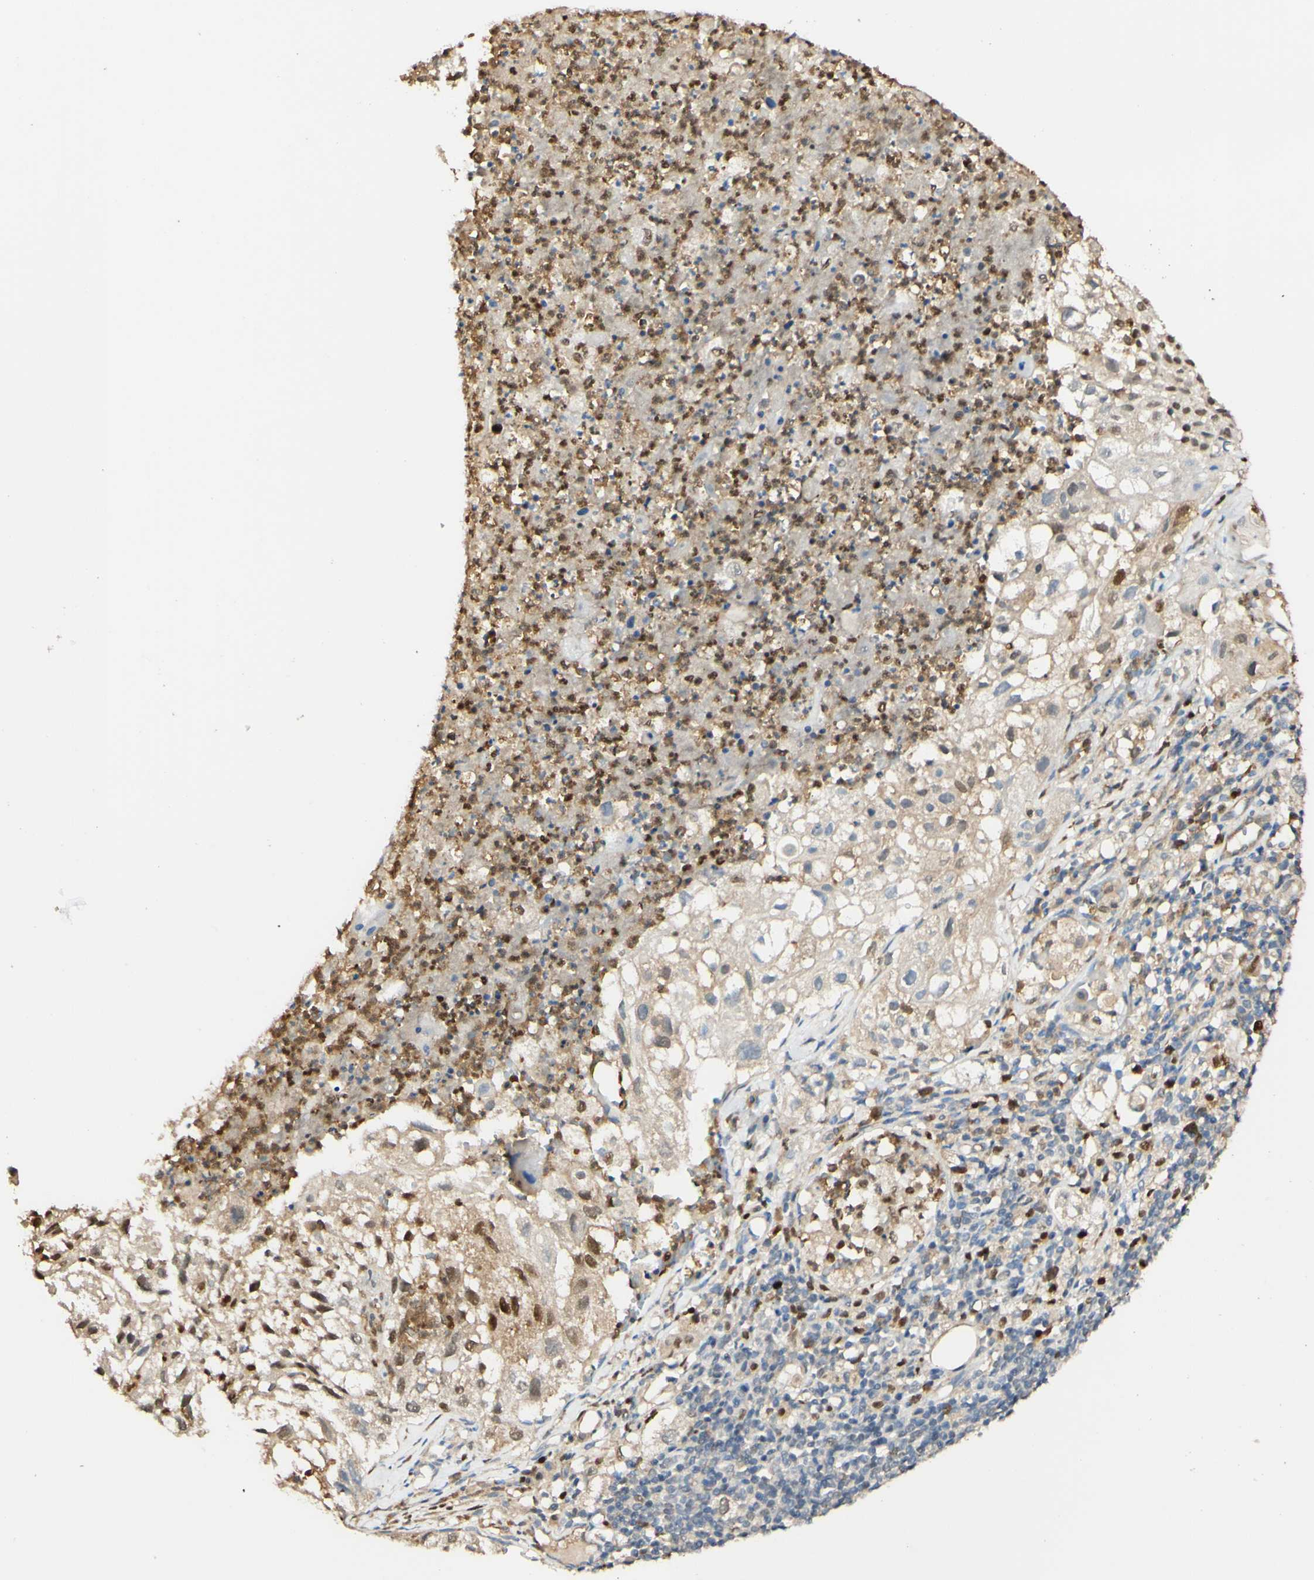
{"staining": {"intensity": "strong", "quantity": "<25%", "location": "nuclear"}, "tissue": "lung cancer", "cell_type": "Tumor cells", "image_type": "cancer", "snomed": [{"axis": "morphology", "description": "Inflammation, NOS"}, {"axis": "morphology", "description": "Squamous cell carcinoma, NOS"}, {"axis": "topography", "description": "Lymph node"}, {"axis": "topography", "description": "Soft tissue"}, {"axis": "topography", "description": "Lung"}], "caption": "Immunohistochemical staining of human lung cancer (squamous cell carcinoma) demonstrates strong nuclear protein staining in about <25% of tumor cells. The protein is shown in brown color, while the nuclei are stained blue.", "gene": "MAP3K4", "patient": {"sex": "male", "age": 66}}